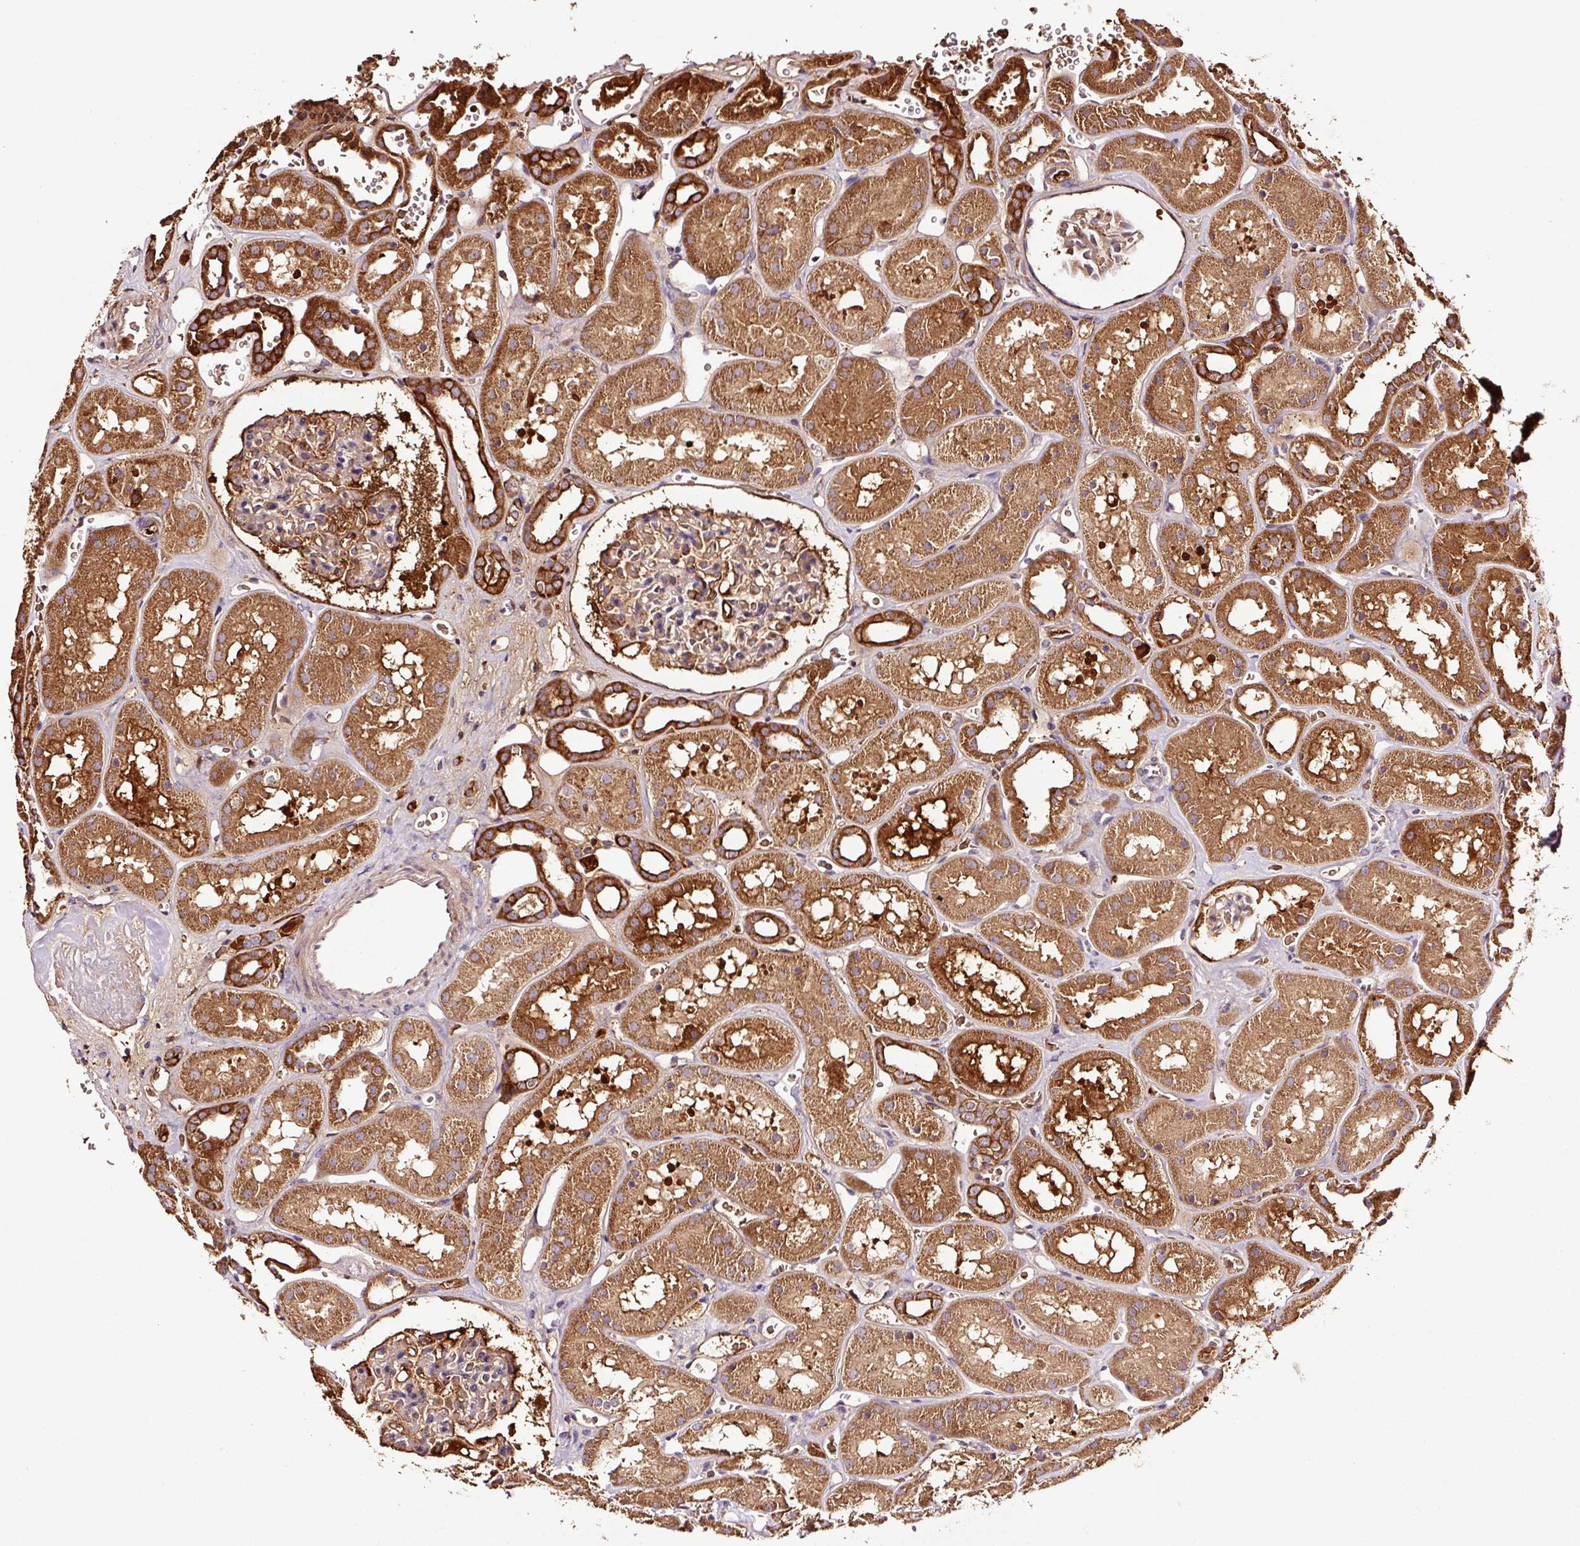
{"staining": {"intensity": "moderate", "quantity": "<25%", "location": "cytoplasmic/membranous"}, "tissue": "kidney", "cell_type": "Cells in glomeruli", "image_type": "normal", "snomed": [{"axis": "morphology", "description": "Normal tissue, NOS"}, {"axis": "topography", "description": "Kidney"}], "caption": "Benign kidney shows moderate cytoplasmic/membranous staining in about <25% of cells in glomeruli, visualized by immunohistochemistry.", "gene": "PGLYRP2", "patient": {"sex": "female", "age": 41}}